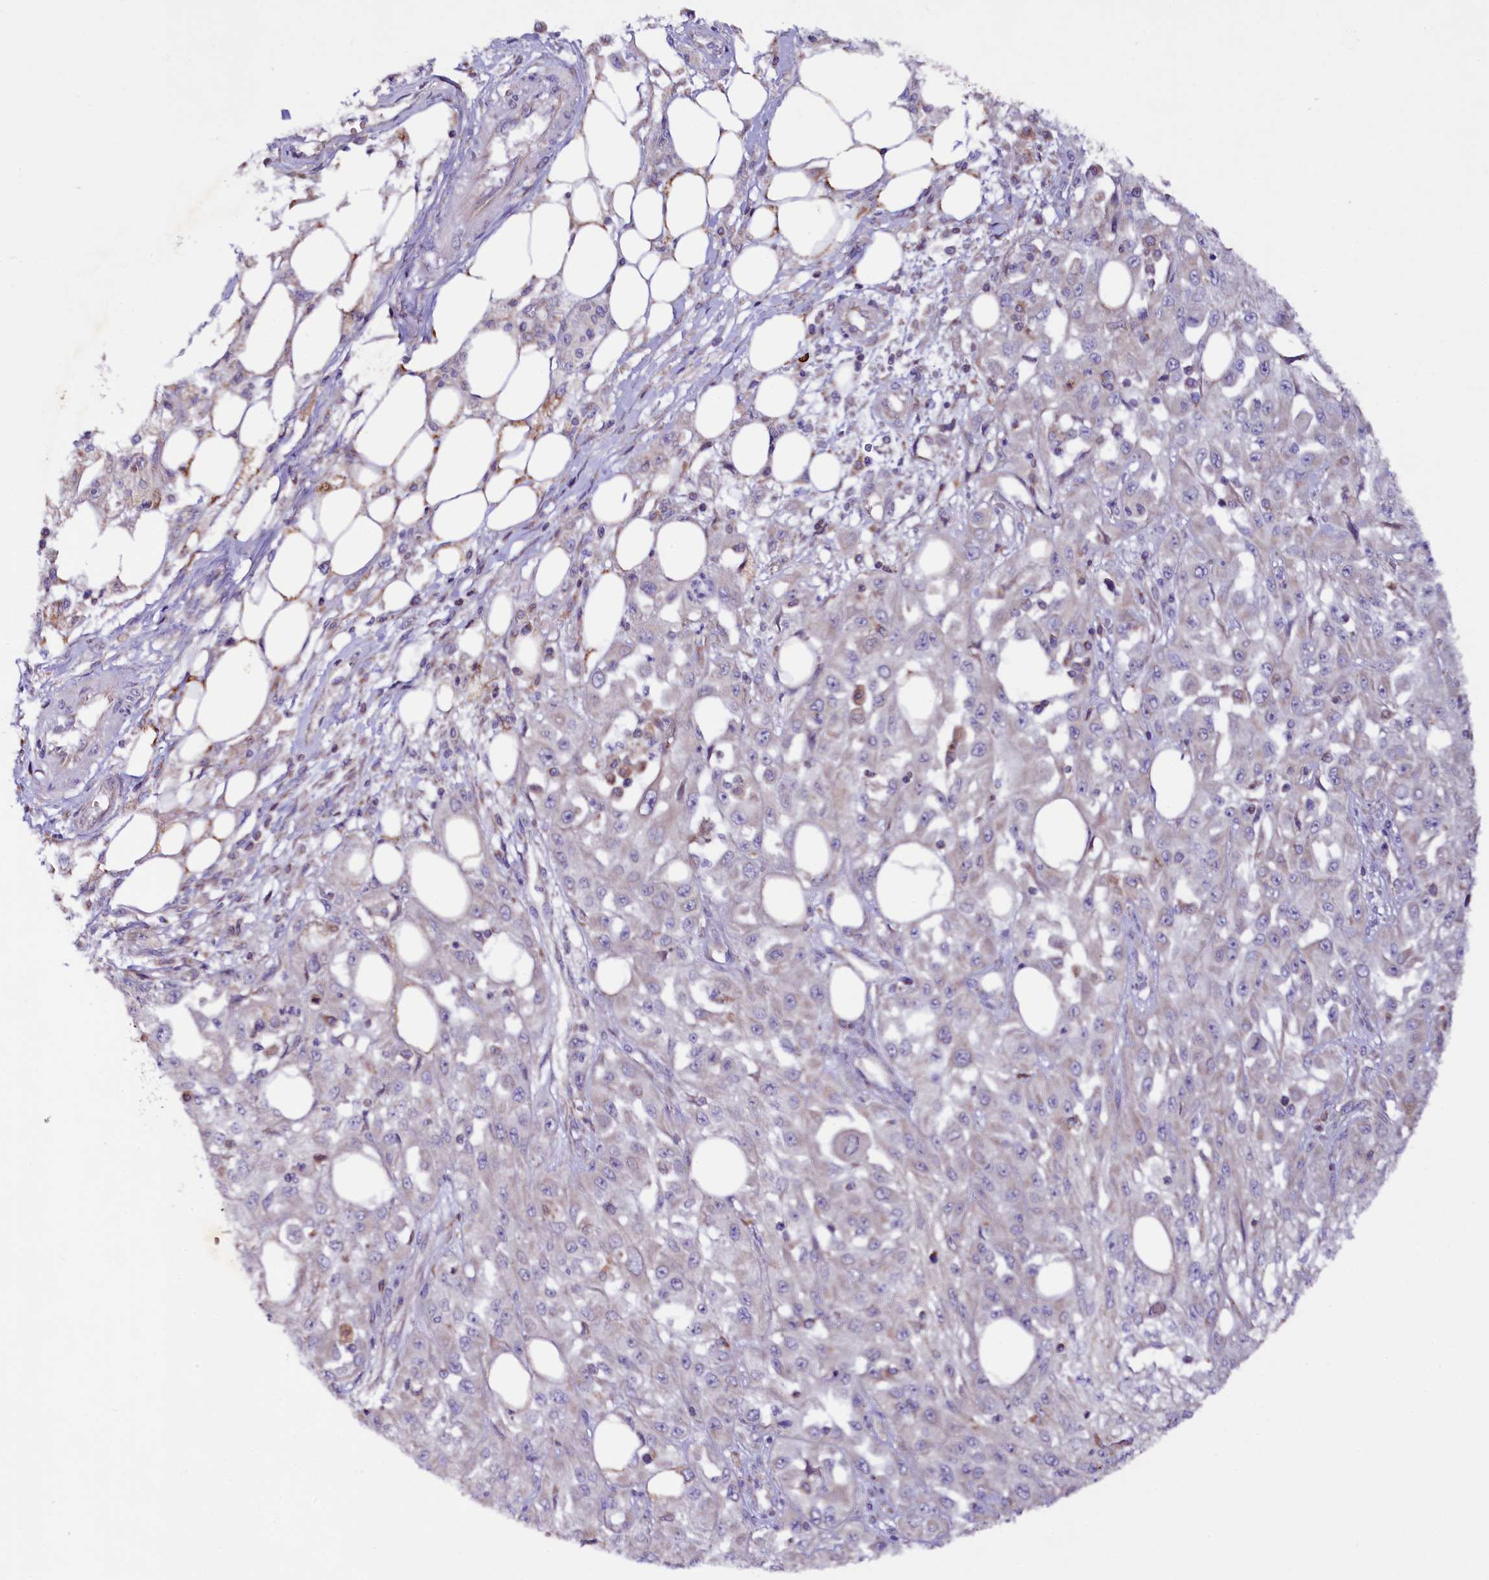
{"staining": {"intensity": "negative", "quantity": "none", "location": "none"}, "tissue": "skin cancer", "cell_type": "Tumor cells", "image_type": "cancer", "snomed": [{"axis": "morphology", "description": "Squamous cell carcinoma, NOS"}, {"axis": "morphology", "description": "Squamous cell carcinoma, metastatic, NOS"}, {"axis": "topography", "description": "Skin"}, {"axis": "topography", "description": "Lymph node"}], "caption": "Micrograph shows no significant protein staining in tumor cells of squamous cell carcinoma (skin).", "gene": "ZNF45", "patient": {"sex": "male", "age": 75}}